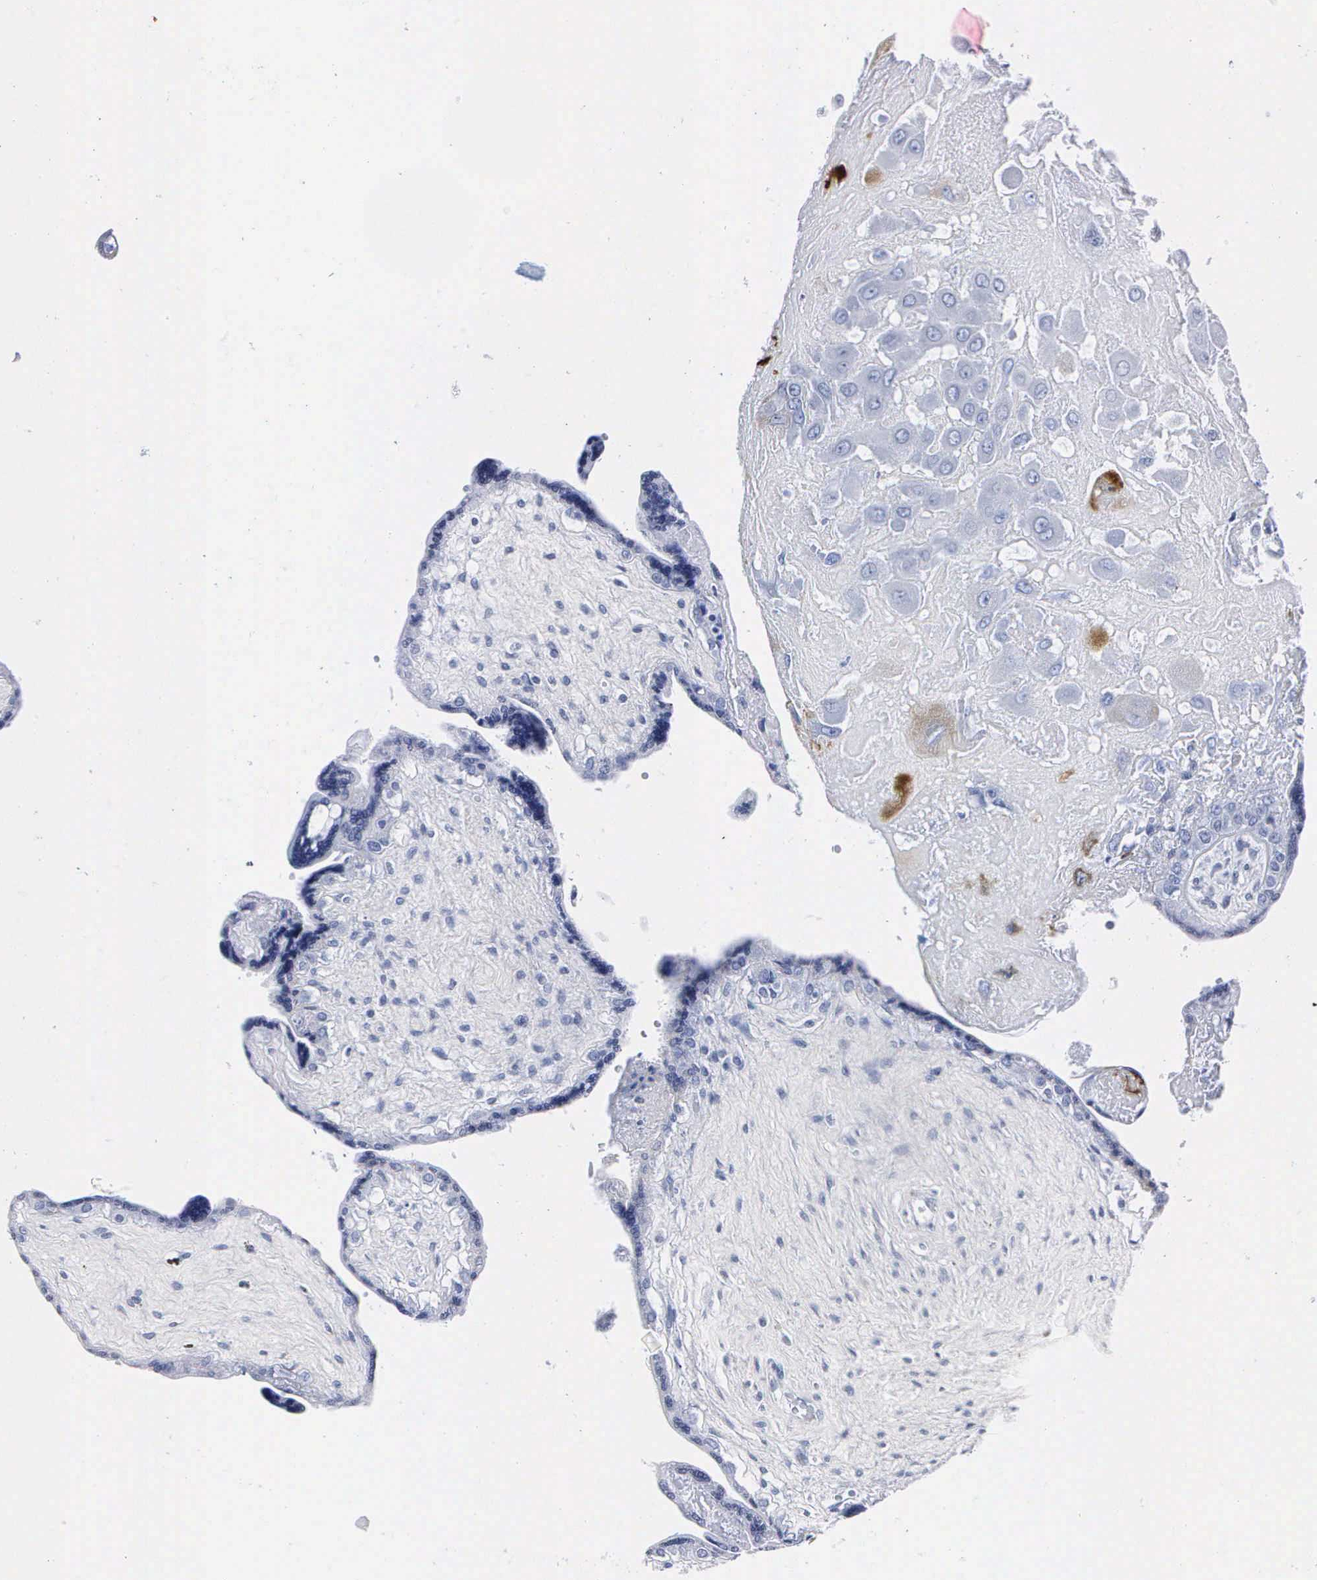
{"staining": {"intensity": "negative", "quantity": "none", "location": "none"}, "tissue": "placenta", "cell_type": "Decidual cells", "image_type": "normal", "snomed": [{"axis": "morphology", "description": "Normal tissue, NOS"}, {"axis": "topography", "description": "Placenta"}], "caption": "DAB immunohistochemical staining of normal placenta shows no significant expression in decidual cells. (Brightfield microscopy of DAB (3,3'-diaminobenzidine) immunohistochemistry at high magnification).", "gene": "ENO2", "patient": {"sex": "female", "age": 31}}